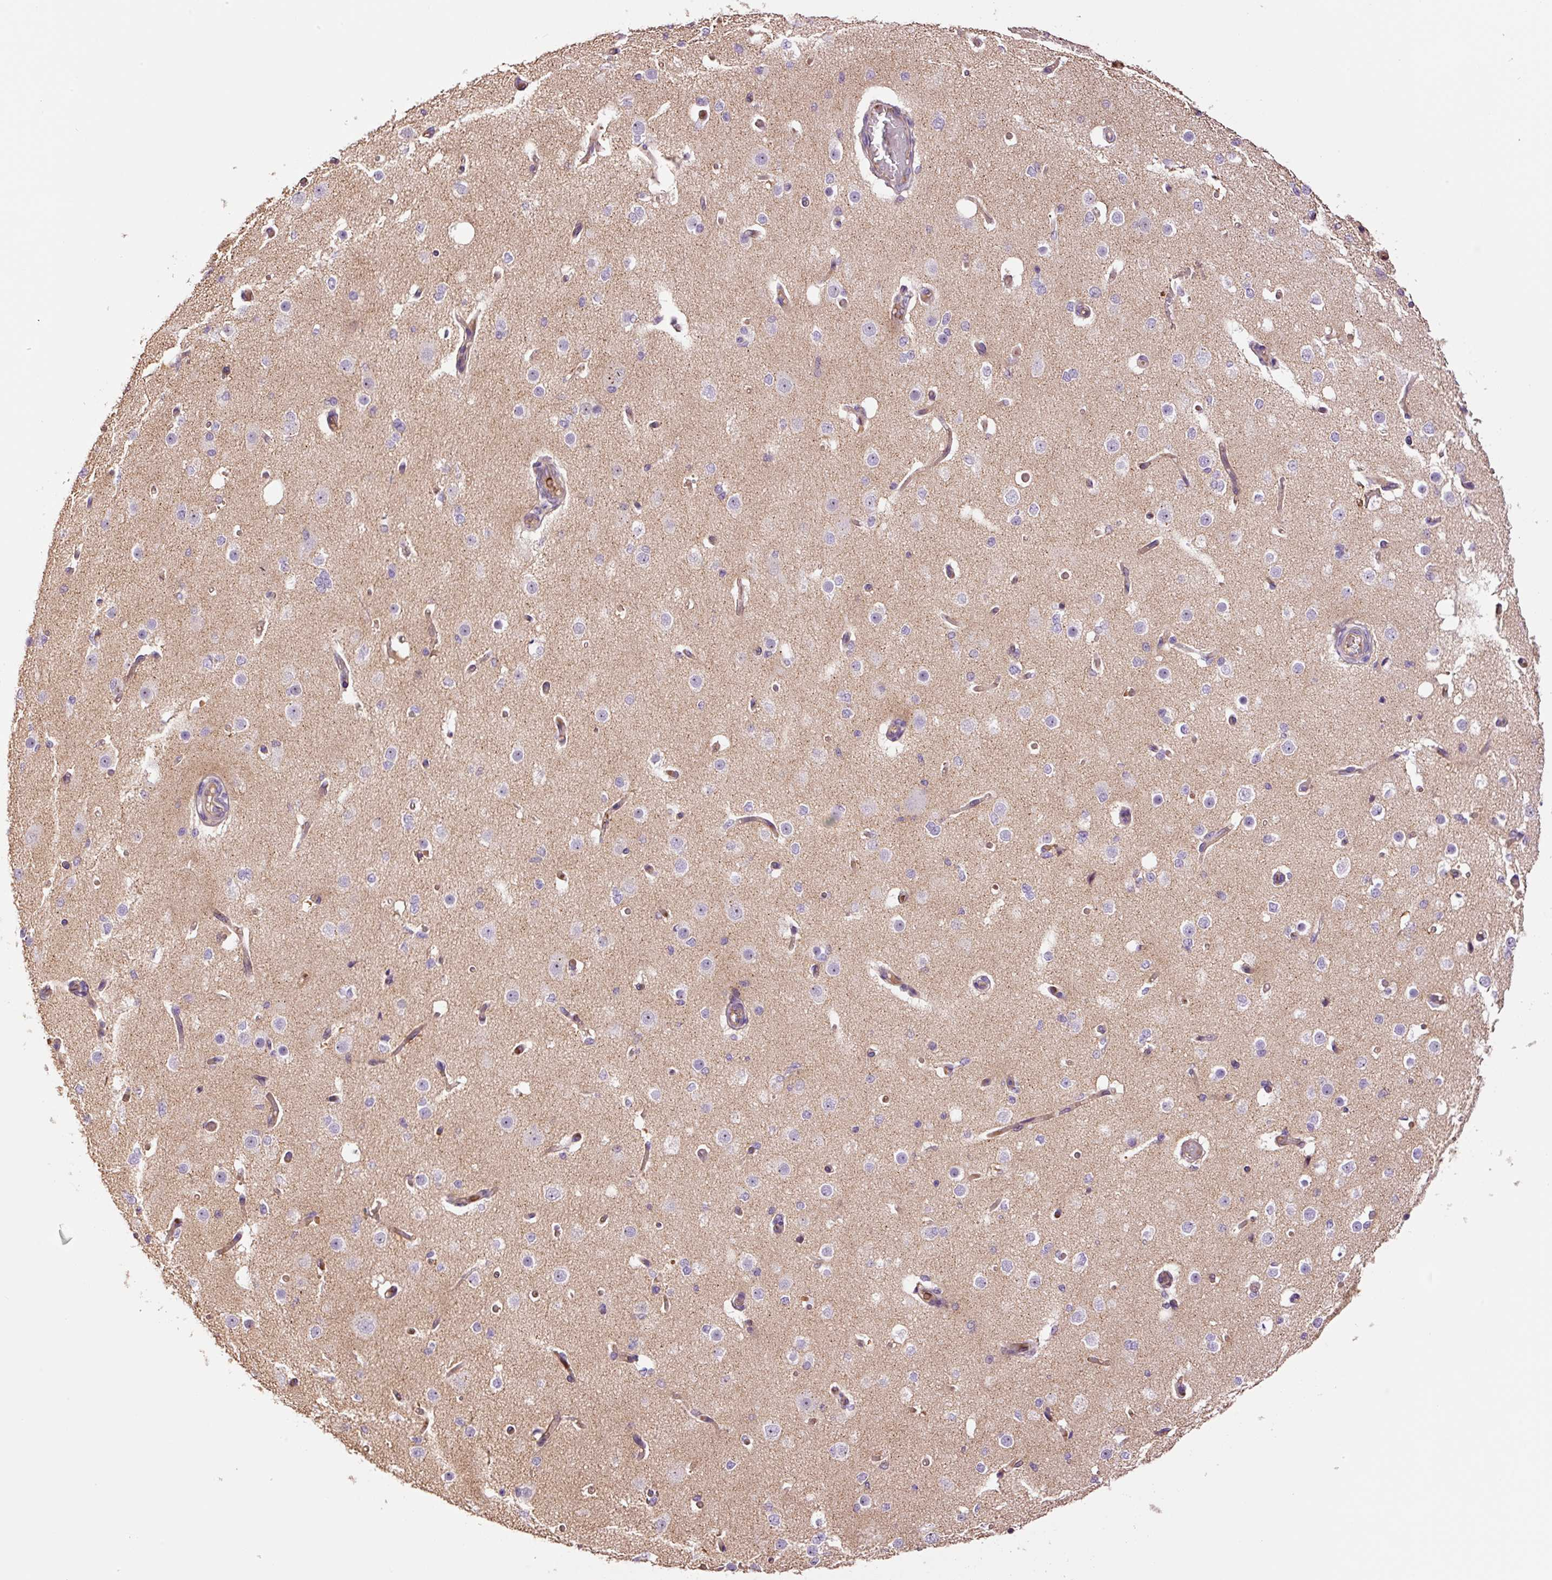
{"staining": {"intensity": "weak", "quantity": "25%-75%", "location": "cytoplasmic/membranous"}, "tissue": "cerebral cortex", "cell_type": "Endothelial cells", "image_type": "normal", "snomed": [{"axis": "morphology", "description": "Normal tissue, NOS"}, {"axis": "morphology", "description": "Inflammation, NOS"}, {"axis": "topography", "description": "Cerebral cortex"}], "caption": "This is an image of immunohistochemistry staining of normal cerebral cortex, which shows weak positivity in the cytoplasmic/membranous of endothelial cells.", "gene": "TMEM235", "patient": {"sex": "male", "age": 6}}